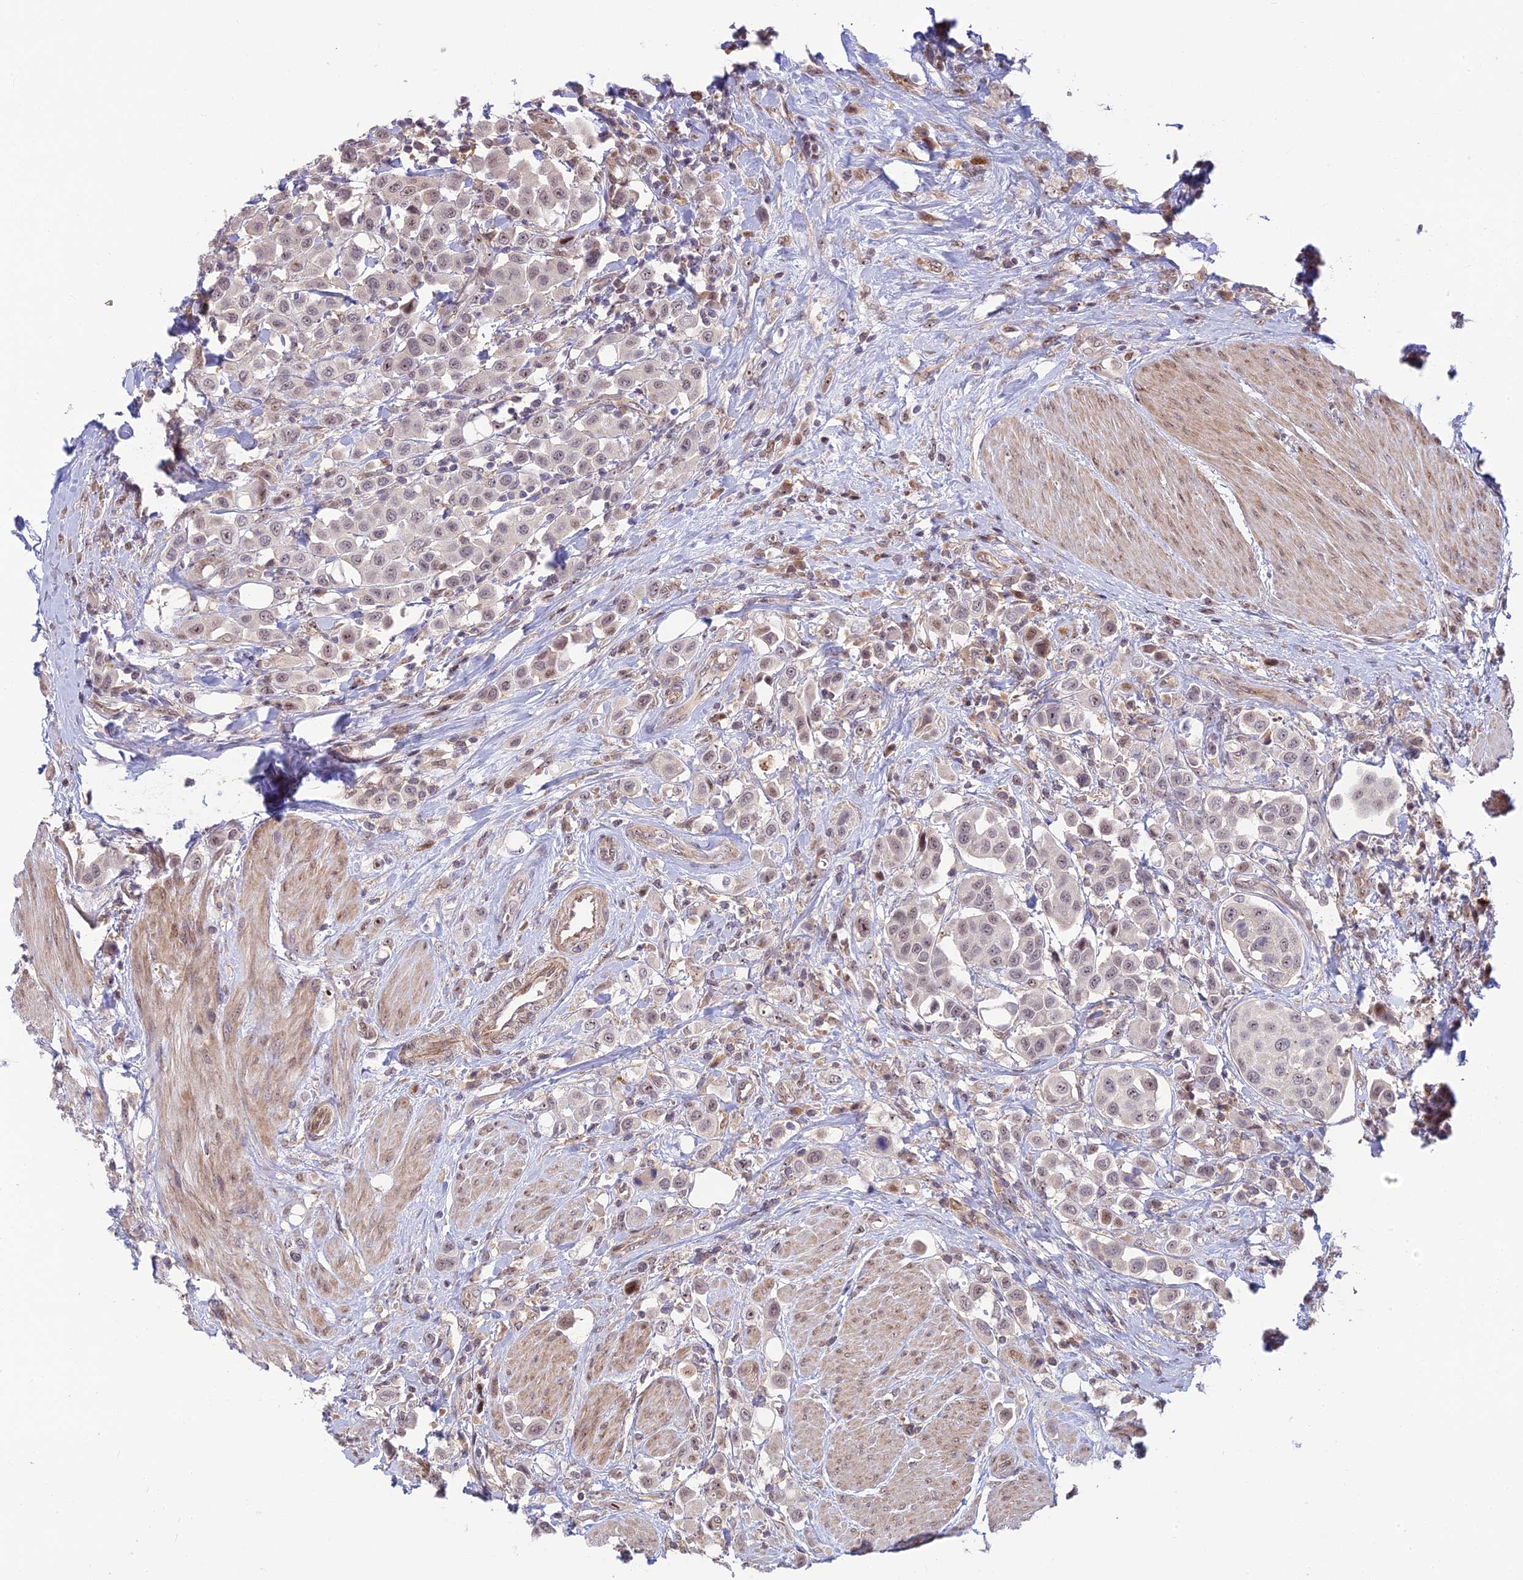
{"staining": {"intensity": "weak", "quantity": "25%-75%", "location": "nuclear"}, "tissue": "urothelial cancer", "cell_type": "Tumor cells", "image_type": "cancer", "snomed": [{"axis": "morphology", "description": "Urothelial carcinoma, High grade"}, {"axis": "topography", "description": "Urinary bladder"}], "caption": "Tumor cells show weak nuclear staining in about 25%-75% of cells in urothelial carcinoma (high-grade).", "gene": "UFSP2", "patient": {"sex": "male", "age": 50}}